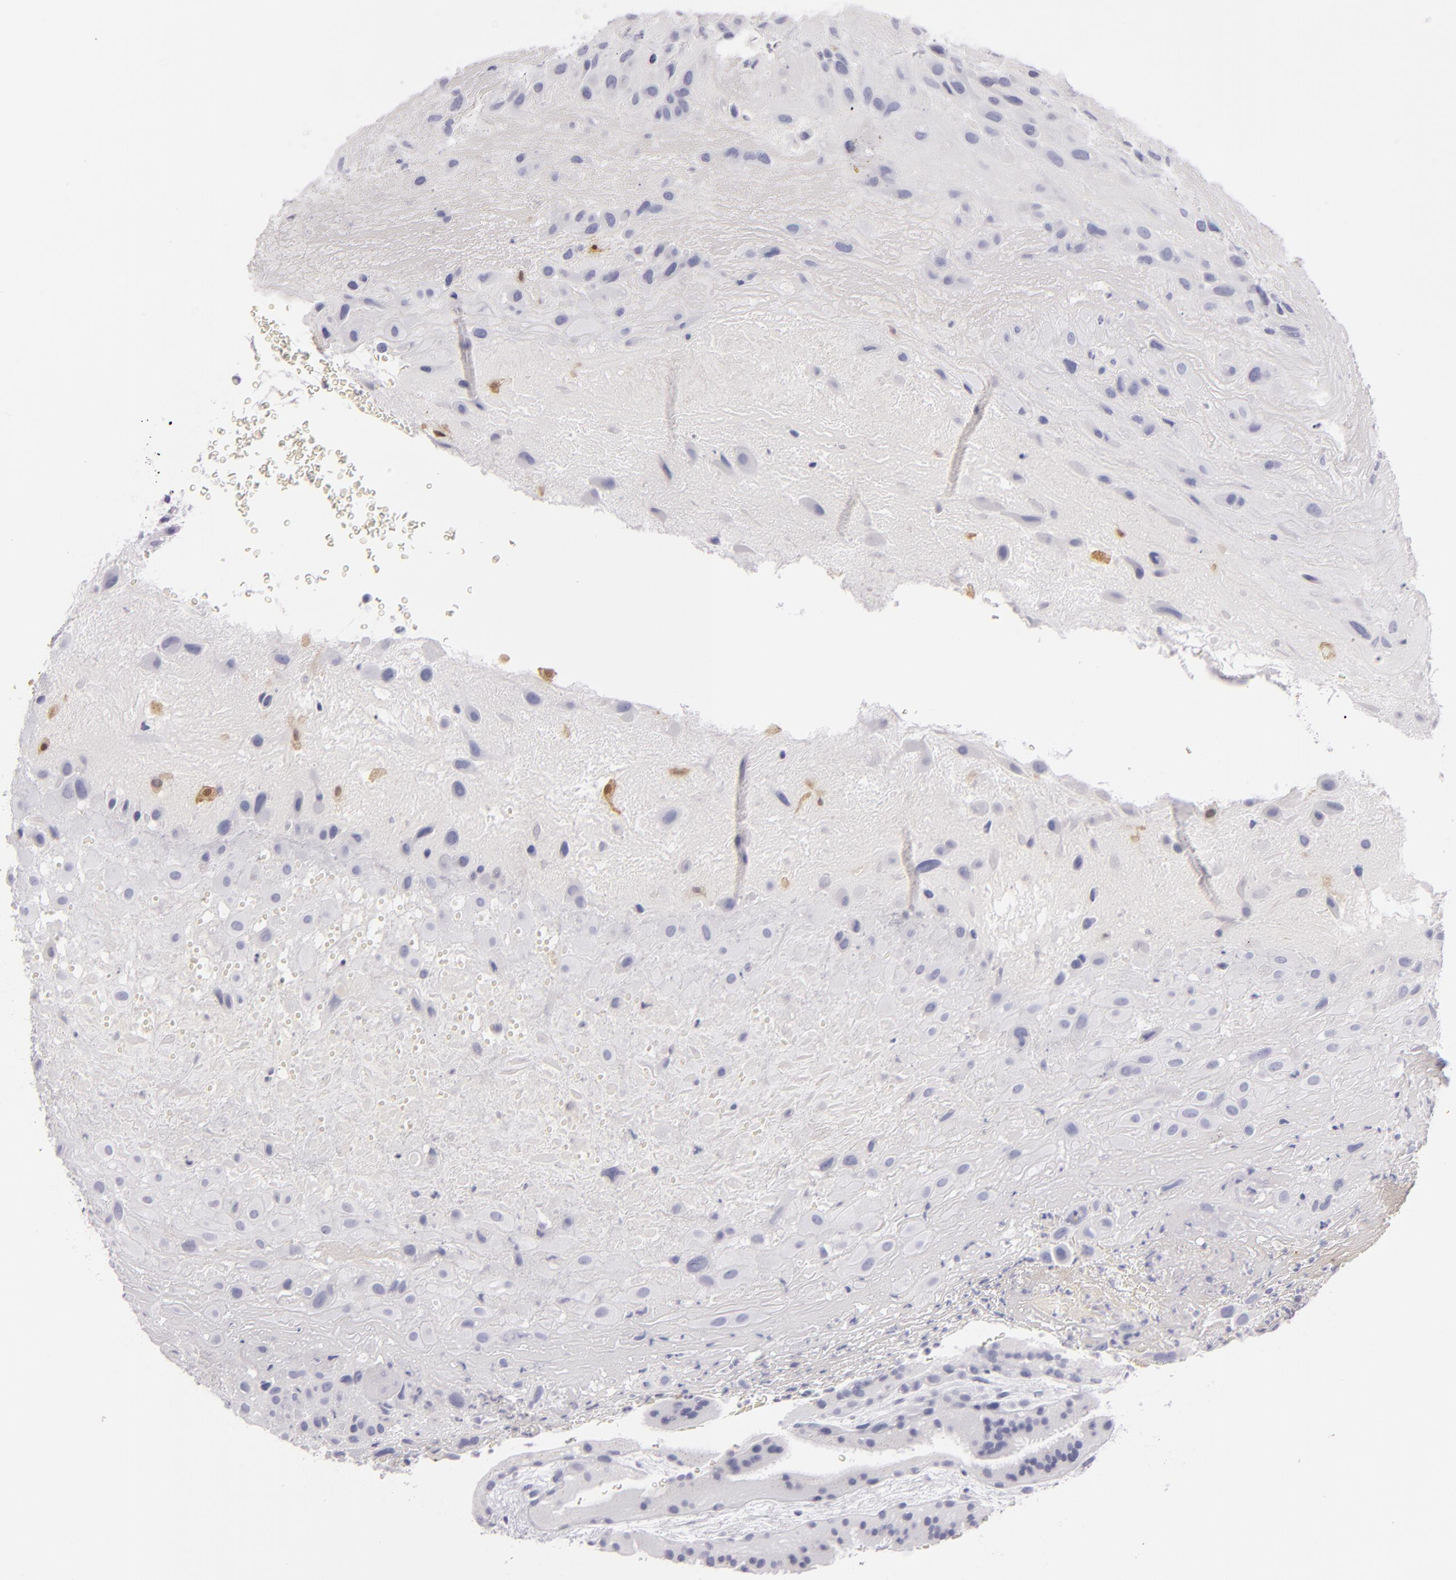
{"staining": {"intensity": "negative", "quantity": "none", "location": "none"}, "tissue": "placenta", "cell_type": "Decidual cells", "image_type": "normal", "snomed": [{"axis": "morphology", "description": "Normal tissue, NOS"}, {"axis": "topography", "description": "Placenta"}], "caption": "A high-resolution image shows immunohistochemistry (IHC) staining of unremarkable placenta, which reveals no significant expression in decidual cells.", "gene": "F13A1", "patient": {"sex": "female", "age": 19}}